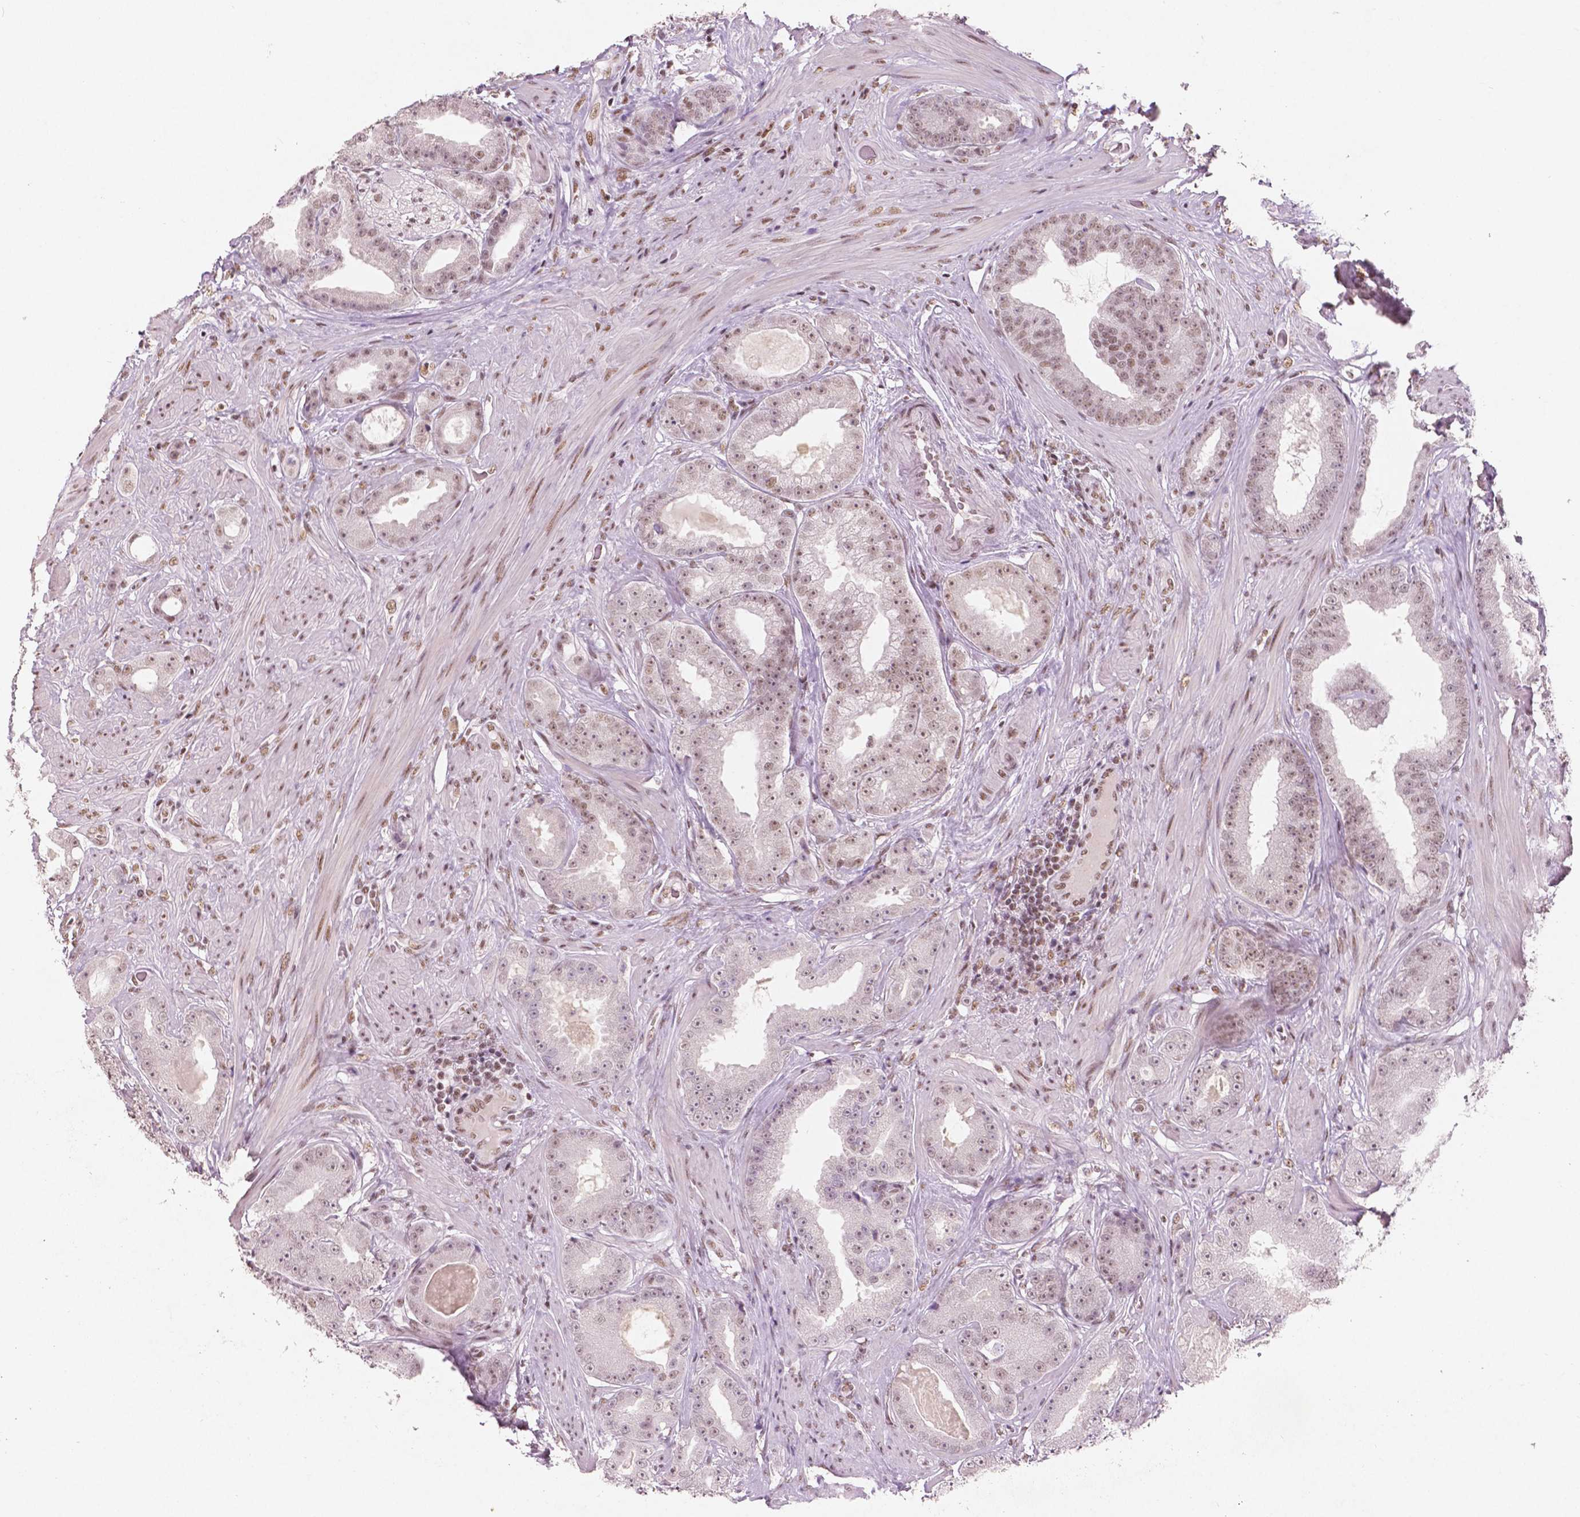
{"staining": {"intensity": "moderate", "quantity": ">75%", "location": "nuclear"}, "tissue": "prostate cancer", "cell_type": "Tumor cells", "image_type": "cancer", "snomed": [{"axis": "morphology", "description": "Adenocarcinoma, Low grade"}, {"axis": "topography", "description": "Prostate"}], "caption": "Protein staining of low-grade adenocarcinoma (prostate) tissue reveals moderate nuclear staining in about >75% of tumor cells.", "gene": "BRD4", "patient": {"sex": "male", "age": 60}}